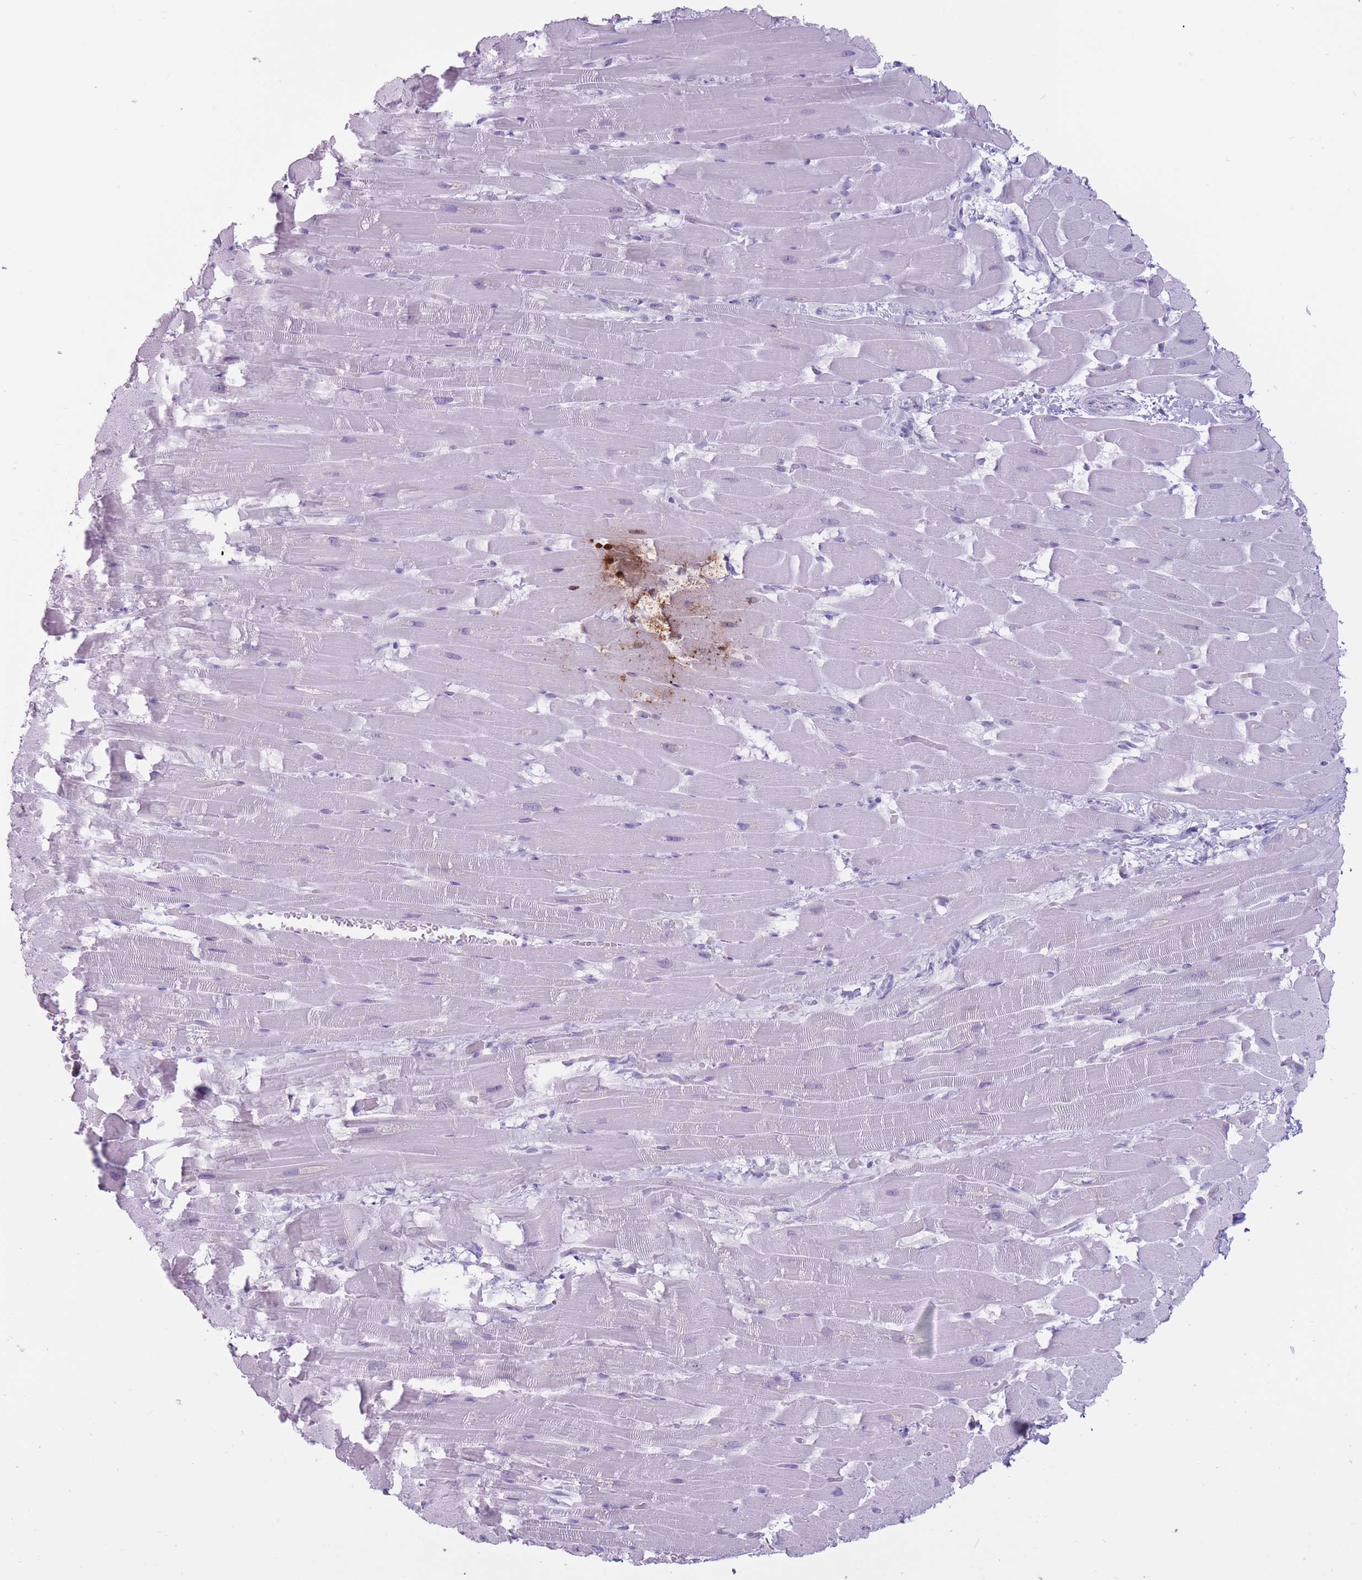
{"staining": {"intensity": "negative", "quantity": "none", "location": "none"}, "tissue": "heart muscle", "cell_type": "Cardiomyocytes", "image_type": "normal", "snomed": [{"axis": "morphology", "description": "Normal tissue, NOS"}, {"axis": "topography", "description": "Heart"}], "caption": "Immunohistochemistry micrograph of unremarkable heart muscle: human heart muscle stained with DAB shows no significant protein positivity in cardiomyocytes. (DAB immunohistochemistry with hematoxylin counter stain).", "gene": "PNMA3", "patient": {"sex": "male", "age": 37}}